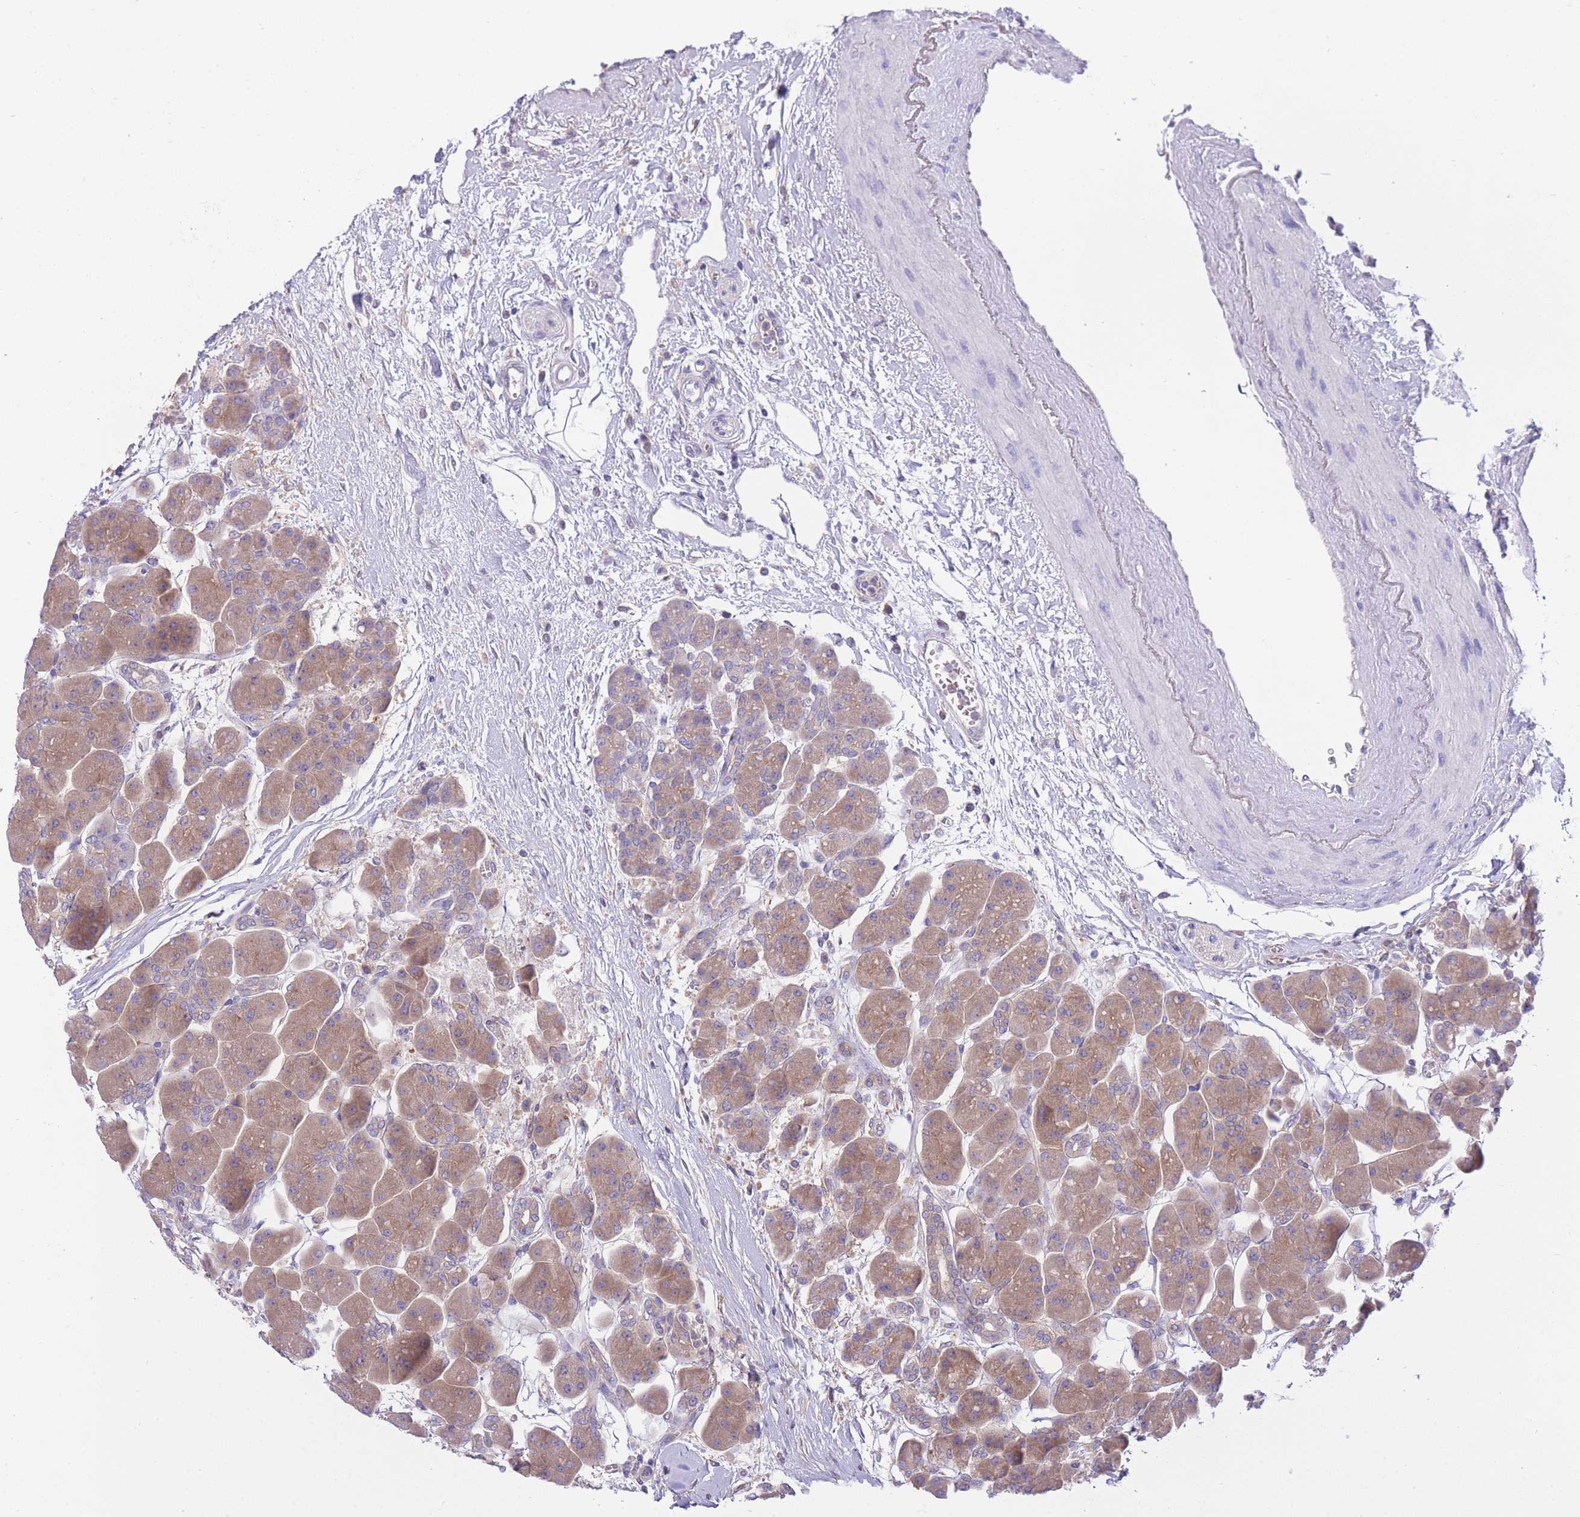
{"staining": {"intensity": "moderate", "quantity": ">75%", "location": "cytoplasmic/membranous"}, "tissue": "pancreas", "cell_type": "Exocrine glandular cells", "image_type": "normal", "snomed": [{"axis": "morphology", "description": "Normal tissue, NOS"}, {"axis": "topography", "description": "Pancreas"}], "caption": "DAB immunohistochemical staining of benign human pancreas reveals moderate cytoplasmic/membranous protein expression in about >75% of exocrine glandular cells. (DAB (3,3'-diaminobenzidine) IHC with brightfield microscopy, high magnification).", "gene": "NAMPT", "patient": {"sex": "male", "age": 66}}